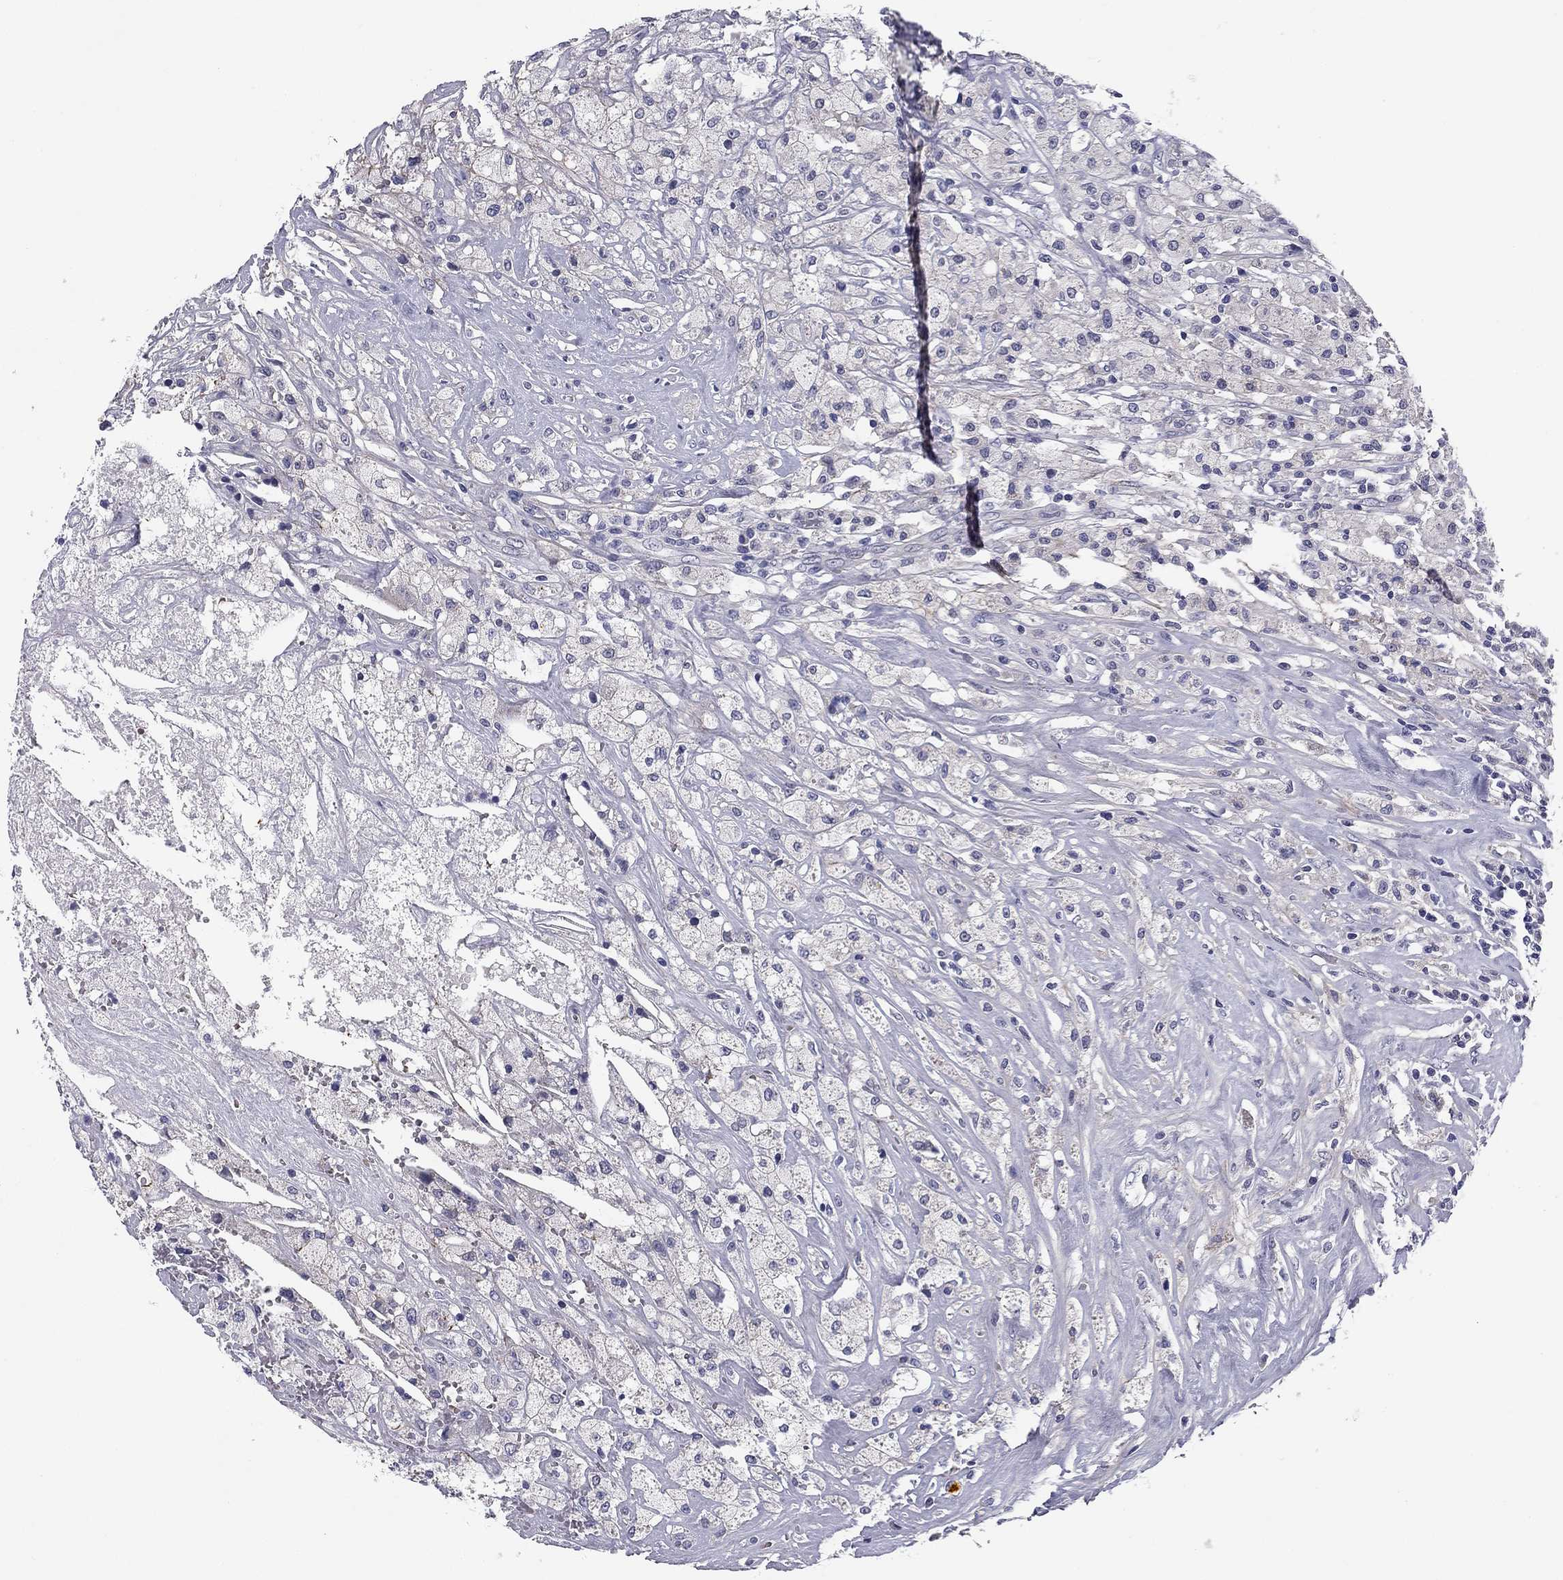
{"staining": {"intensity": "negative", "quantity": "none", "location": "none"}, "tissue": "testis cancer", "cell_type": "Tumor cells", "image_type": "cancer", "snomed": [{"axis": "morphology", "description": "Necrosis, NOS"}, {"axis": "morphology", "description": "Carcinoma, Embryonal, NOS"}, {"axis": "topography", "description": "Testis"}], "caption": "Image shows no significant protein staining in tumor cells of embryonal carcinoma (testis).", "gene": "REXO5", "patient": {"sex": "male", "age": 19}}